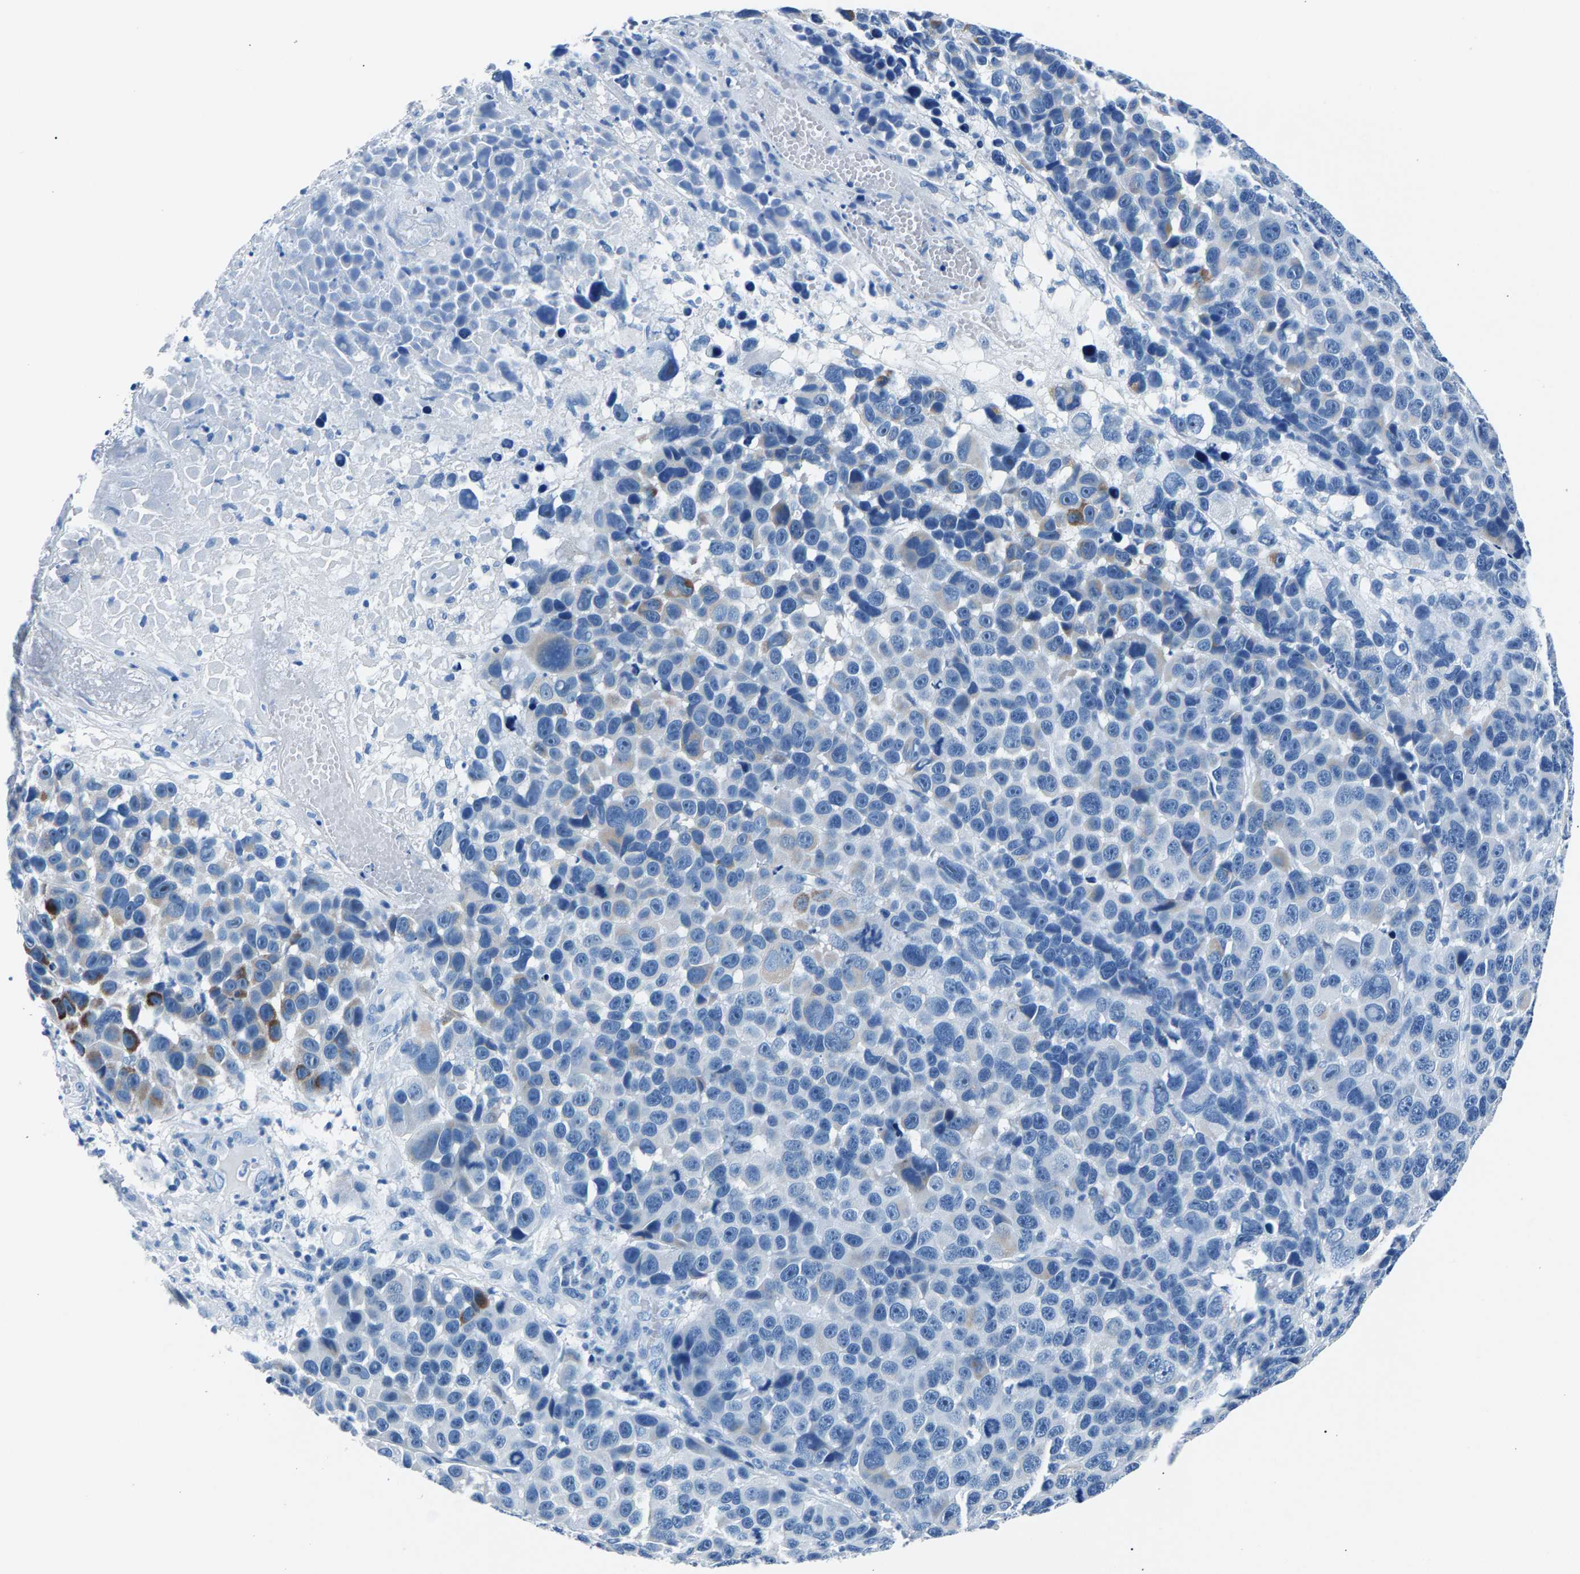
{"staining": {"intensity": "negative", "quantity": "none", "location": "none"}, "tissue": "melanoma", "cell_type": "Tumor cells", "image_type": "cancer", "snomed": [{"axis": "morphology", "description": "Malignant melanoma, NOS"}, {"axis": "topography", "description": "Skin"}], "caption": "The photomicrograph displays no significant expression in tumor cells of malignant melanoma. The staining was performed using DAB to visualize the protein expression in brown, while the nuclei were stained in blue with hematoxylin (Magnification: 20x).", "gene": "CPS1", "patient": {"sex": "male", "age": 53}}